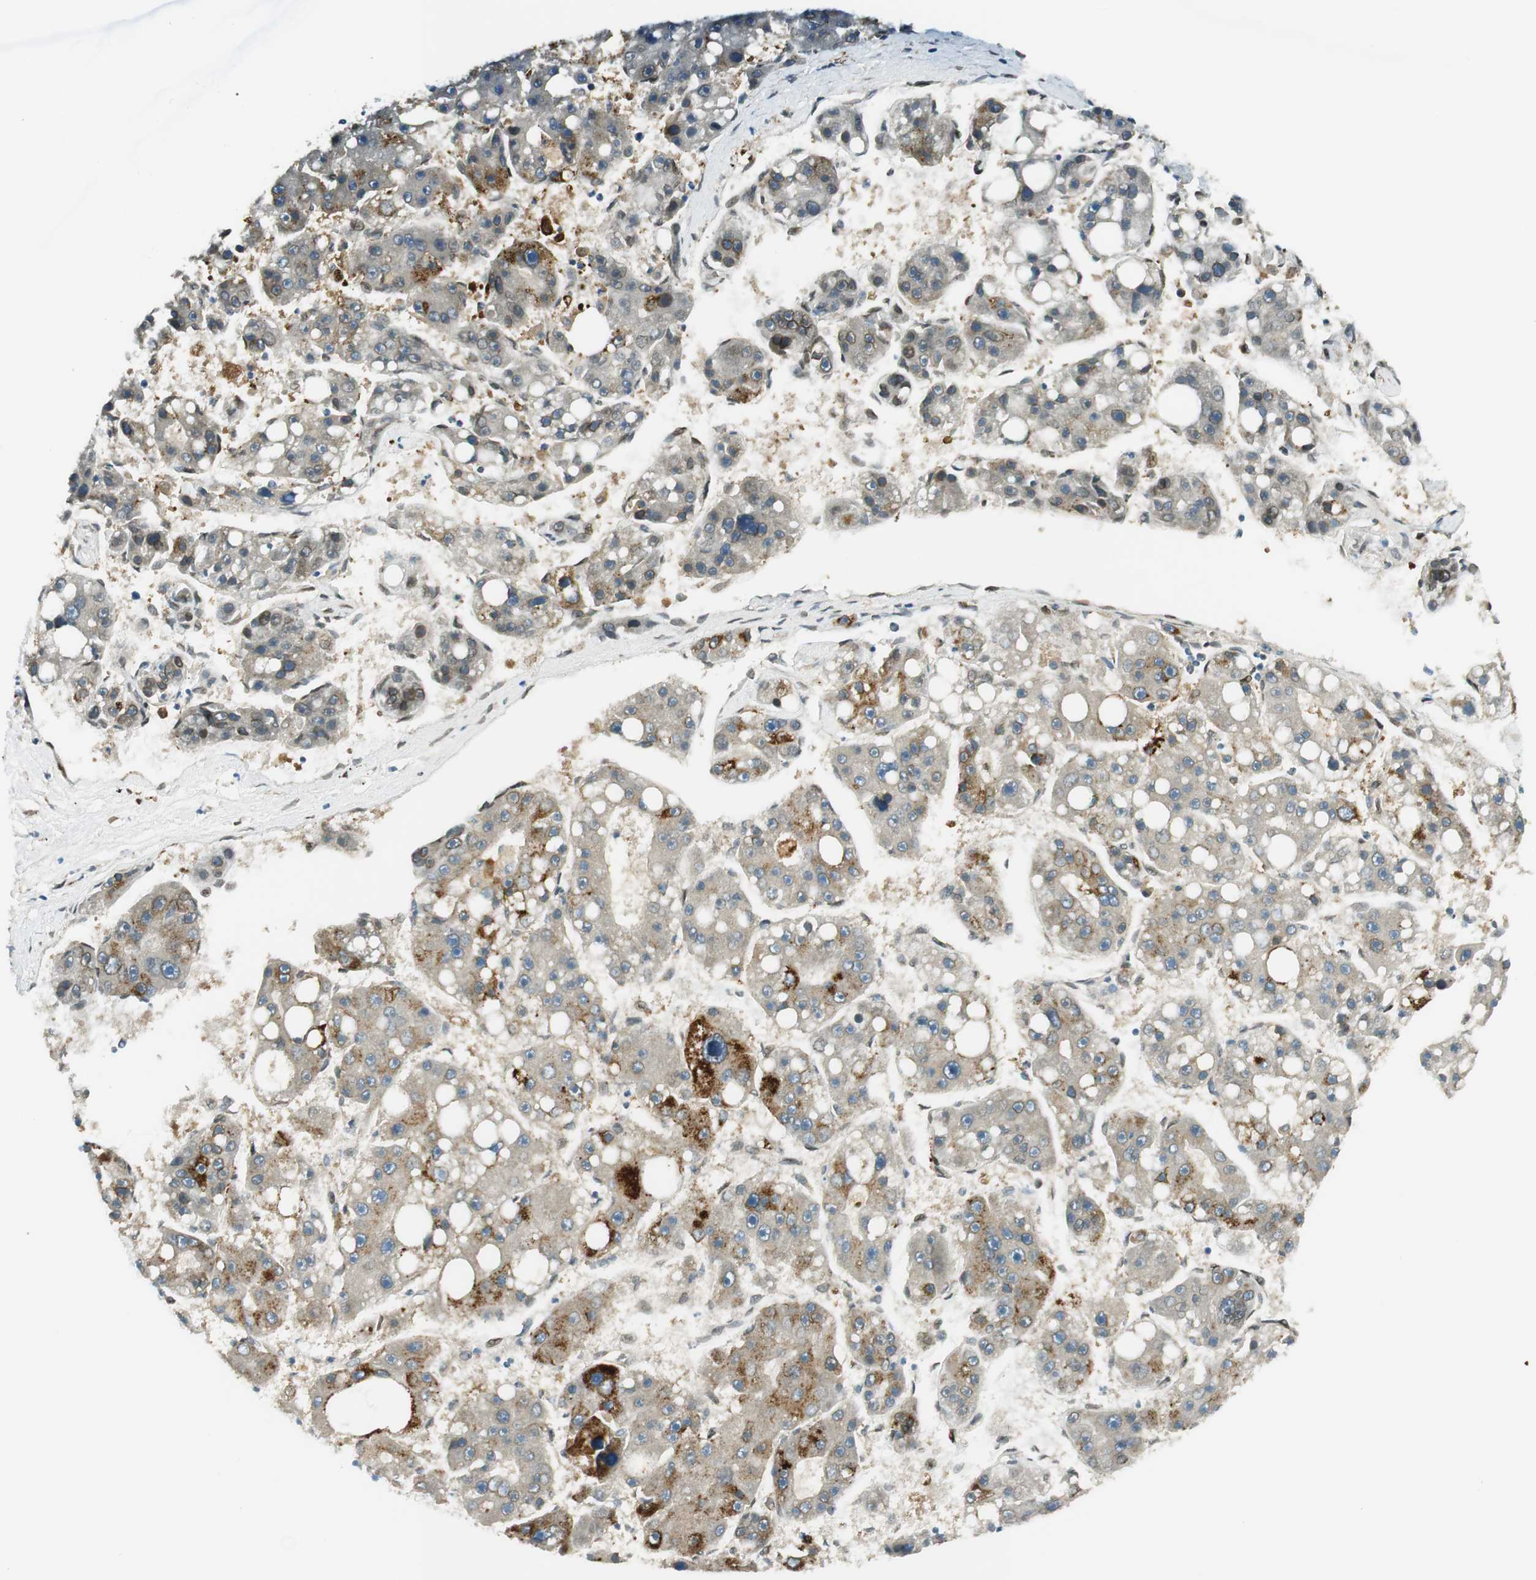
{"staining": {"intensity": "strong", "quantity": "25%-75%", "location": "cytoplasmic/membranous"}, "tissue": "liver cancer", "cell_type": "Tumor cells", "image_type": "cancer", "snomed": [{"axis": "morphology", "description": "Carcinoma, Hepatocellular, NOS"}, {"axis": "topography", "description": "Liver"}], "caption": "Immunohistochemistry of liver cancer shows high levels of strong cytoplasmic/membranous expression in approximately 25%-75% of tumor cells.", "gene": "TMEM260", "patient": {"sex": "female", "age": 61}}